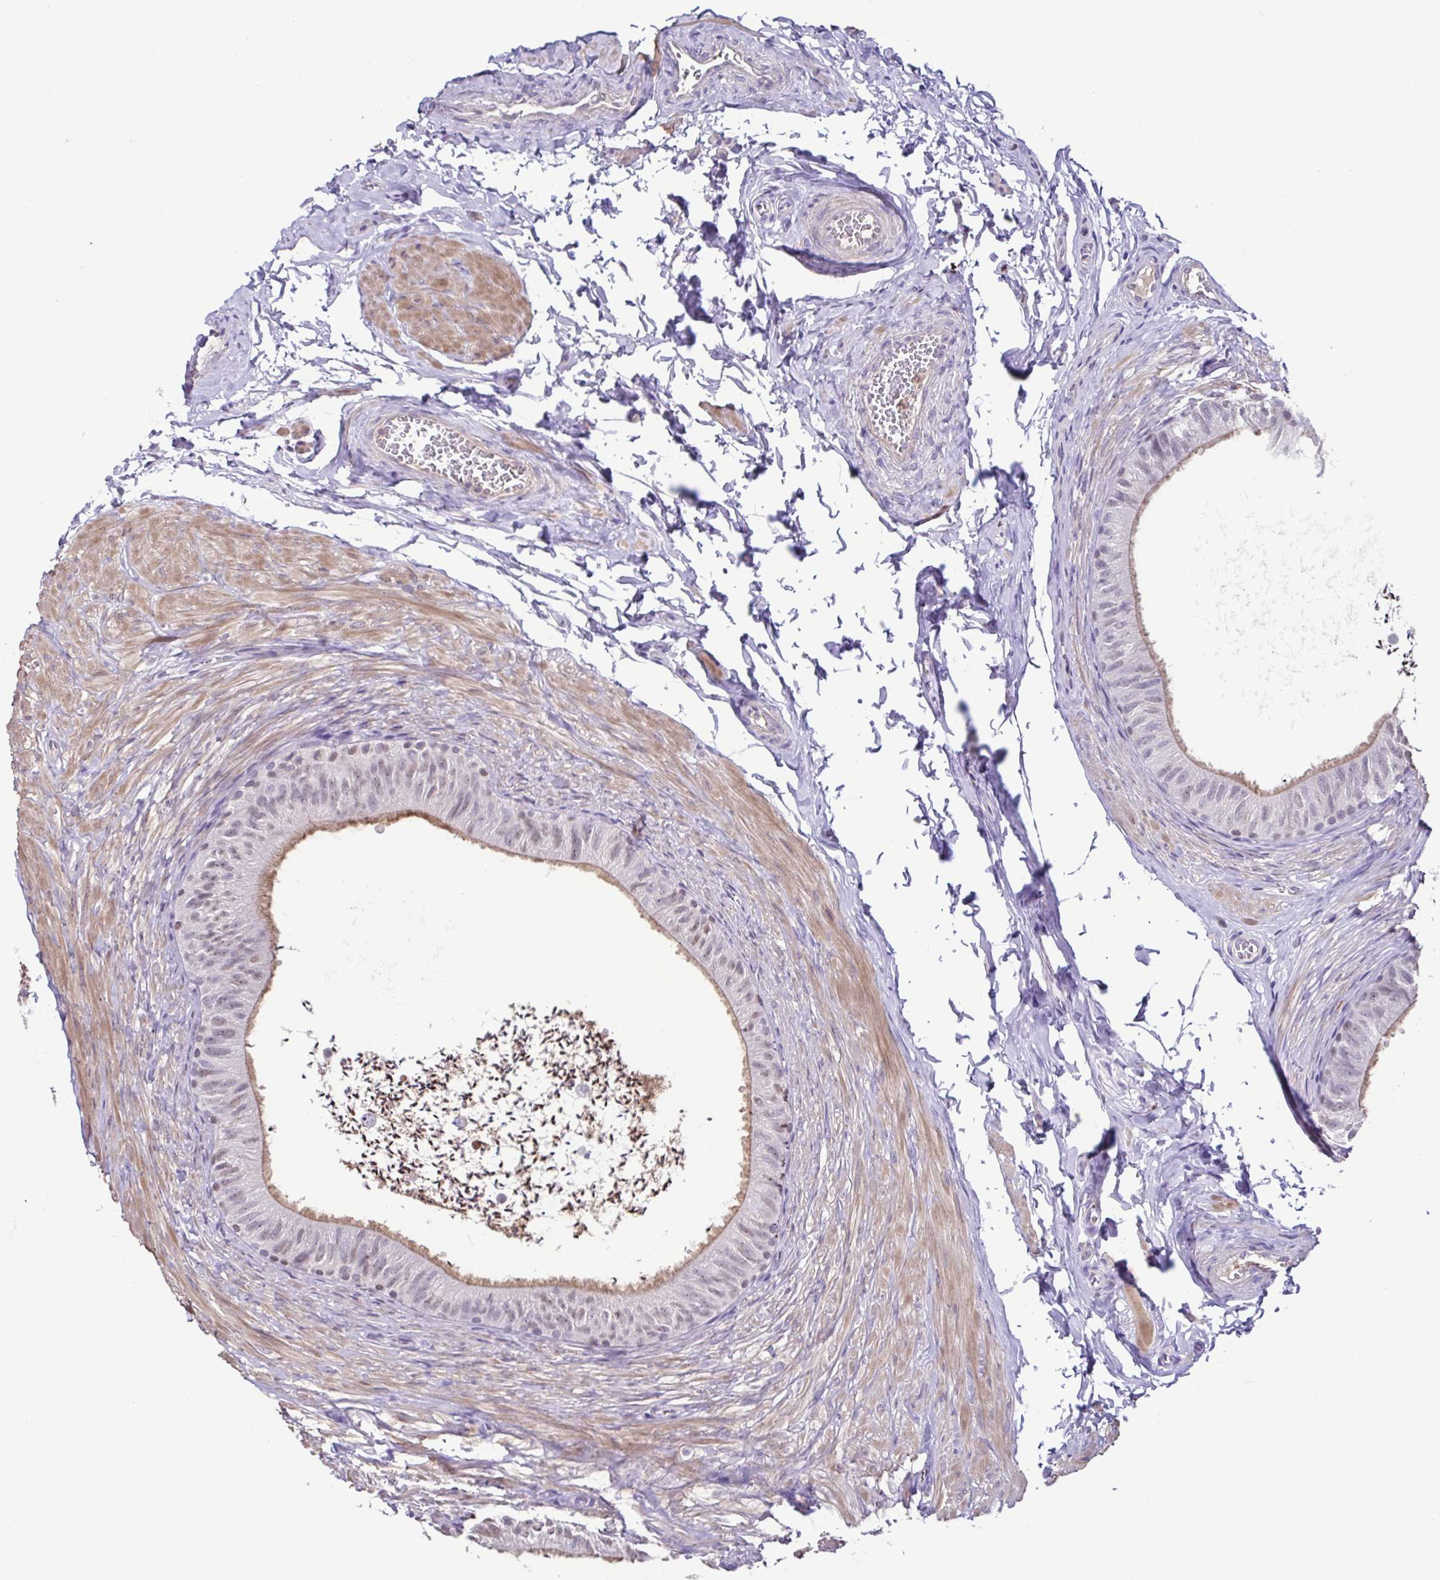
{"staining": {"intensity": "moderate", "quantity": "25%-75%", "location": "cytoplasmic/membranous"}, "tissue": "epididymis", "cell_type": "Glandular cells", "image_type": "normal", "snomed": [{"axis": "morphology", "description": "Normal tissue, NOS"}, {"axis": "topography", "description": "Epididymis, spermatic cord, NOS"}, {"axis": "topography", "description": "Epididymis"}, {"axis": "topography", "description": "Peripheral nerve tissue"}], "caption": "The immunohistochemical stain shows moderate cytoplasmic/membranous staining in glandular cells of unremarkable epididymis. The staining was performed using DAB (3,3'-diaminobenzidine), with brown indicating positive protein expression. Nuclei are stained blue with hematoxylin.", "gene": "ACTRT3", "patient": {"sex": "male", "age": 29}}